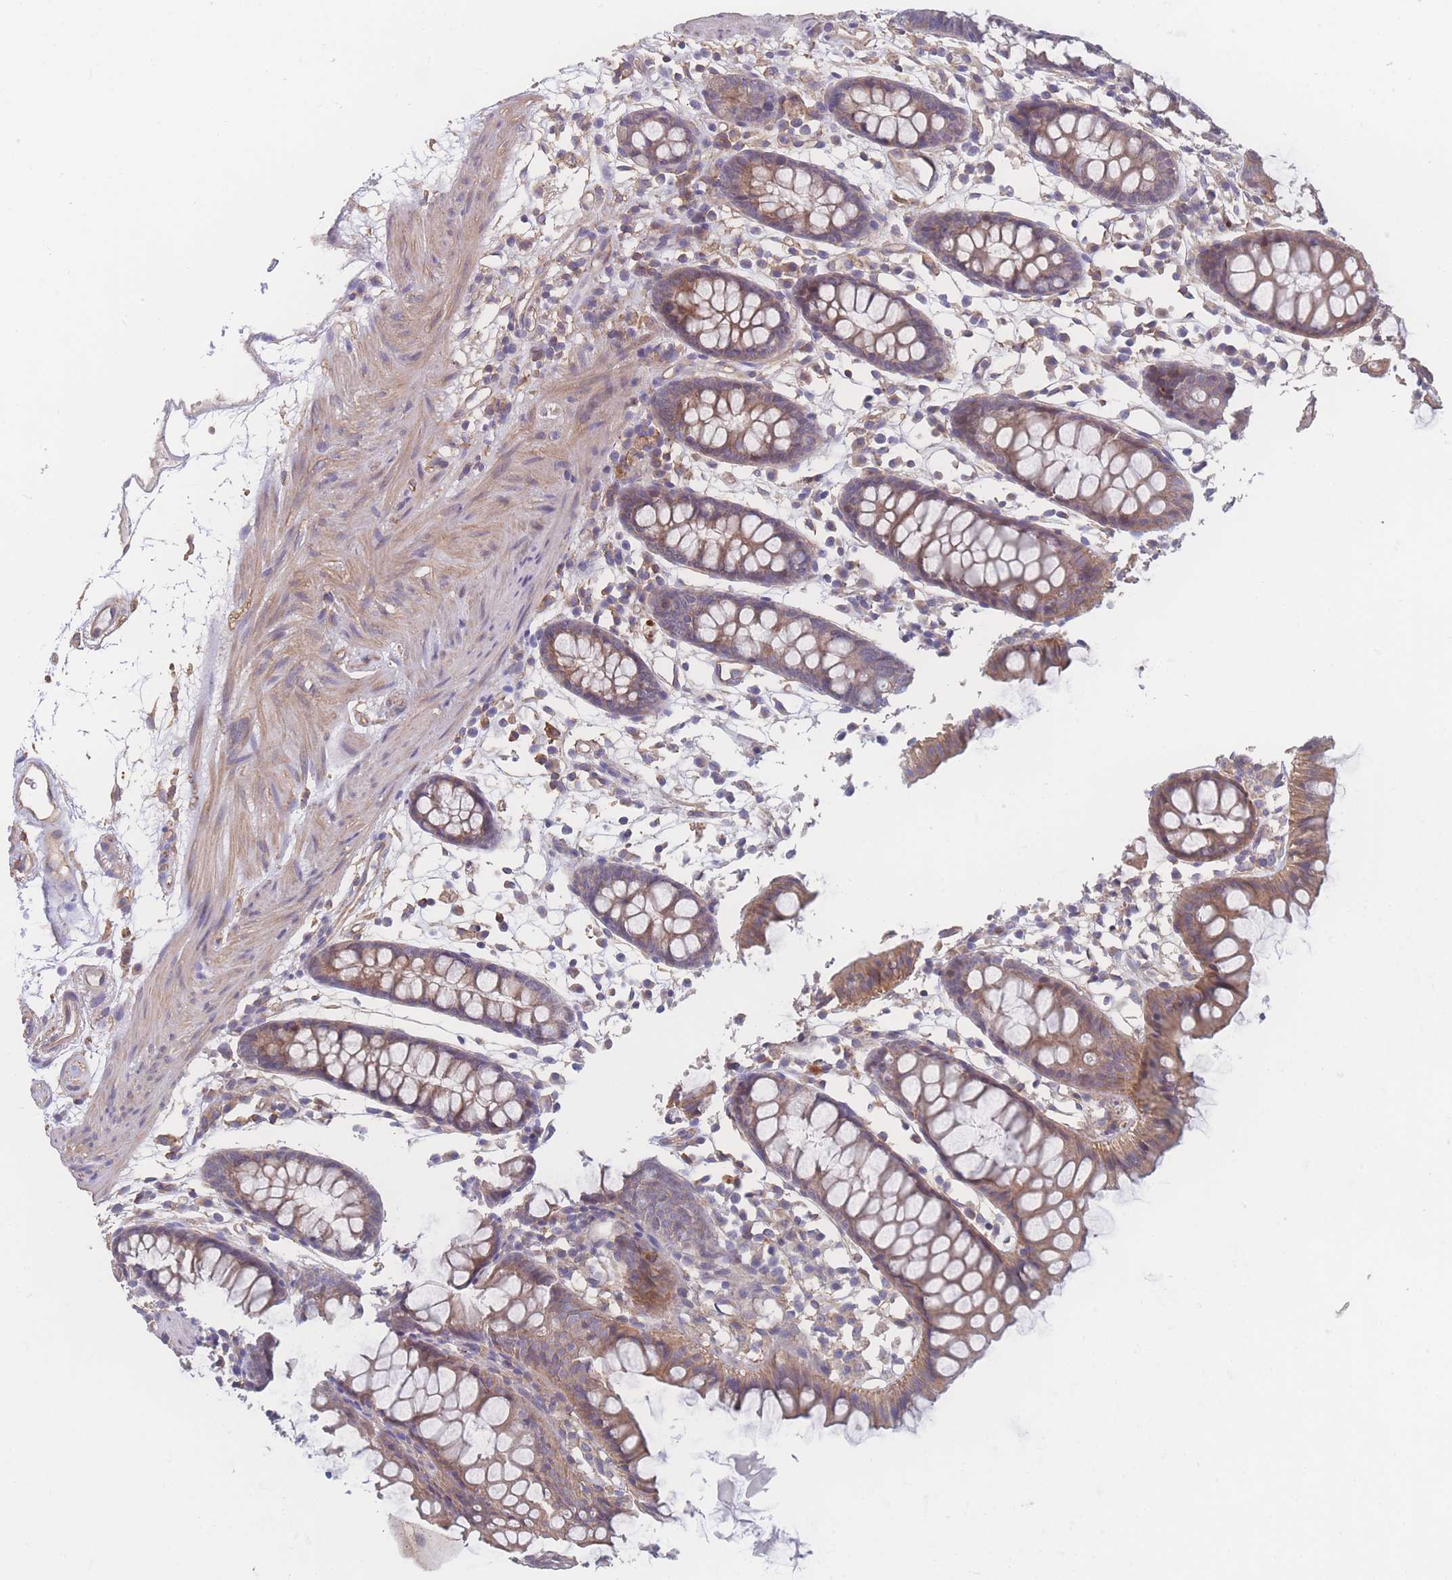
{"staining": {"intensity": "moderate", "quantity": ">75%", "location": "cytoplasmic/membranous"}, "tissue": "colon", "cell_type": "Endothelial cells", "image_type": "normal", "snomed": [{"axis": "morphology", "description": "Normal tissue, NOS"}, {"axis": "topography", "description": "Colon"}], "caption": "Immunohistochemistry staining of unremarkable colon, which reveals medium levels of moderate cytoplasmic/membranous positivity in about >75% of endothelial cells indicating moderate cytoplasmic/membranous protein positivity. The staining was performed using DAB (3,3'-diaminobenzidine) (brown) for protein detection and nuclei were counterstained in hematoxylin (blue).", "gene": "CFAP97", "patient": {"sex": "female", "age": 84}}